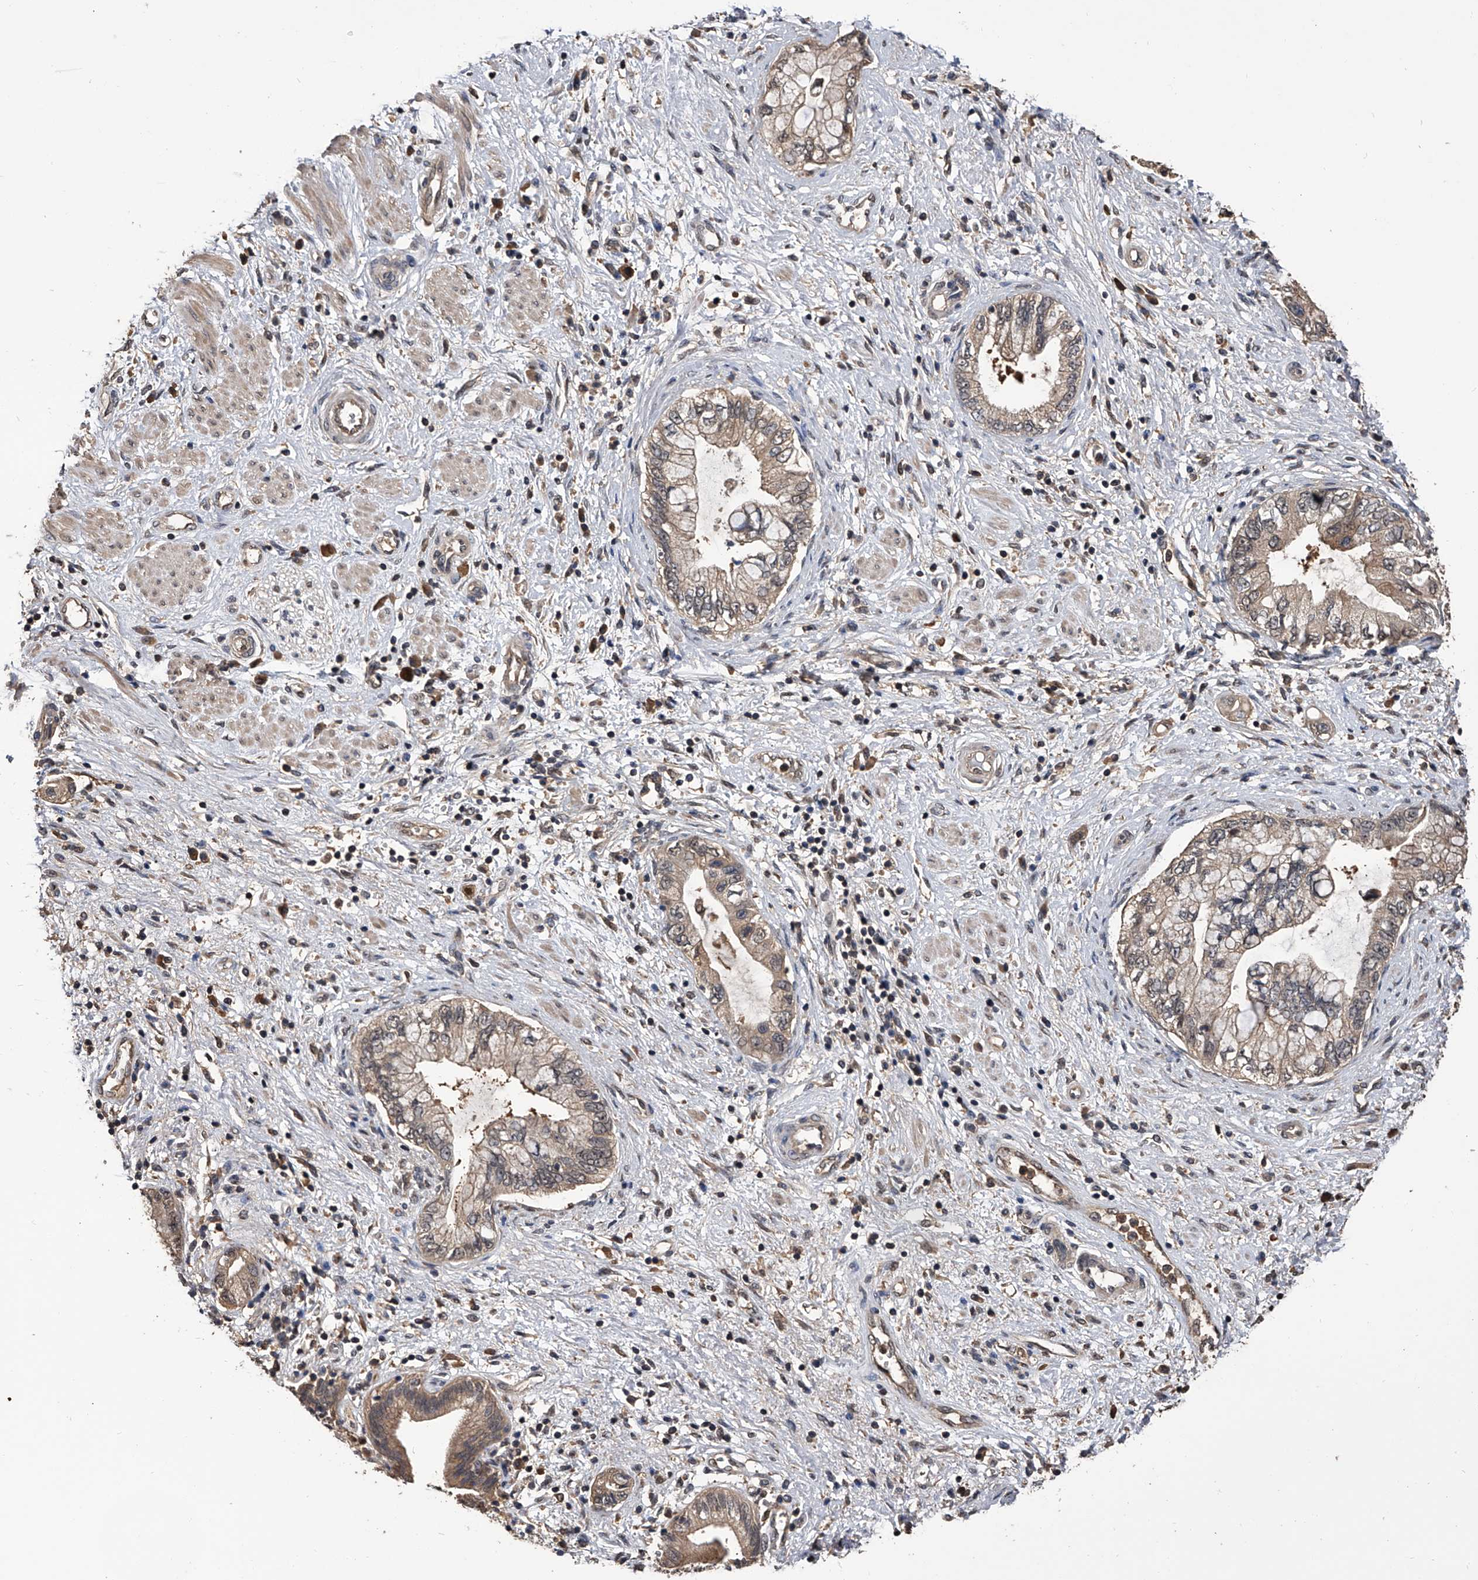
{"staining": {"intensity": "weak", "quantity": "25%-75%", "location": "cytoplasmic/membranous"}, "tissue": "pancreatic cancer", "cell_type": "Tumor cells", "image_type": "cancer", "snomed": [{"axis": "morphology", "description": "Adenocarcinoma, NOS"}, {"axis": "topography", "description": "Pancreas"}], "caption": "Adenocarcinoma (pancreatic) stained for a protein (brown) displays weak cytoplasmic/membranous positive staining in about 25%-75% of tumor cells.", "gene": "EFCAB7", "patient": {"sex": "female", "age": 73}}